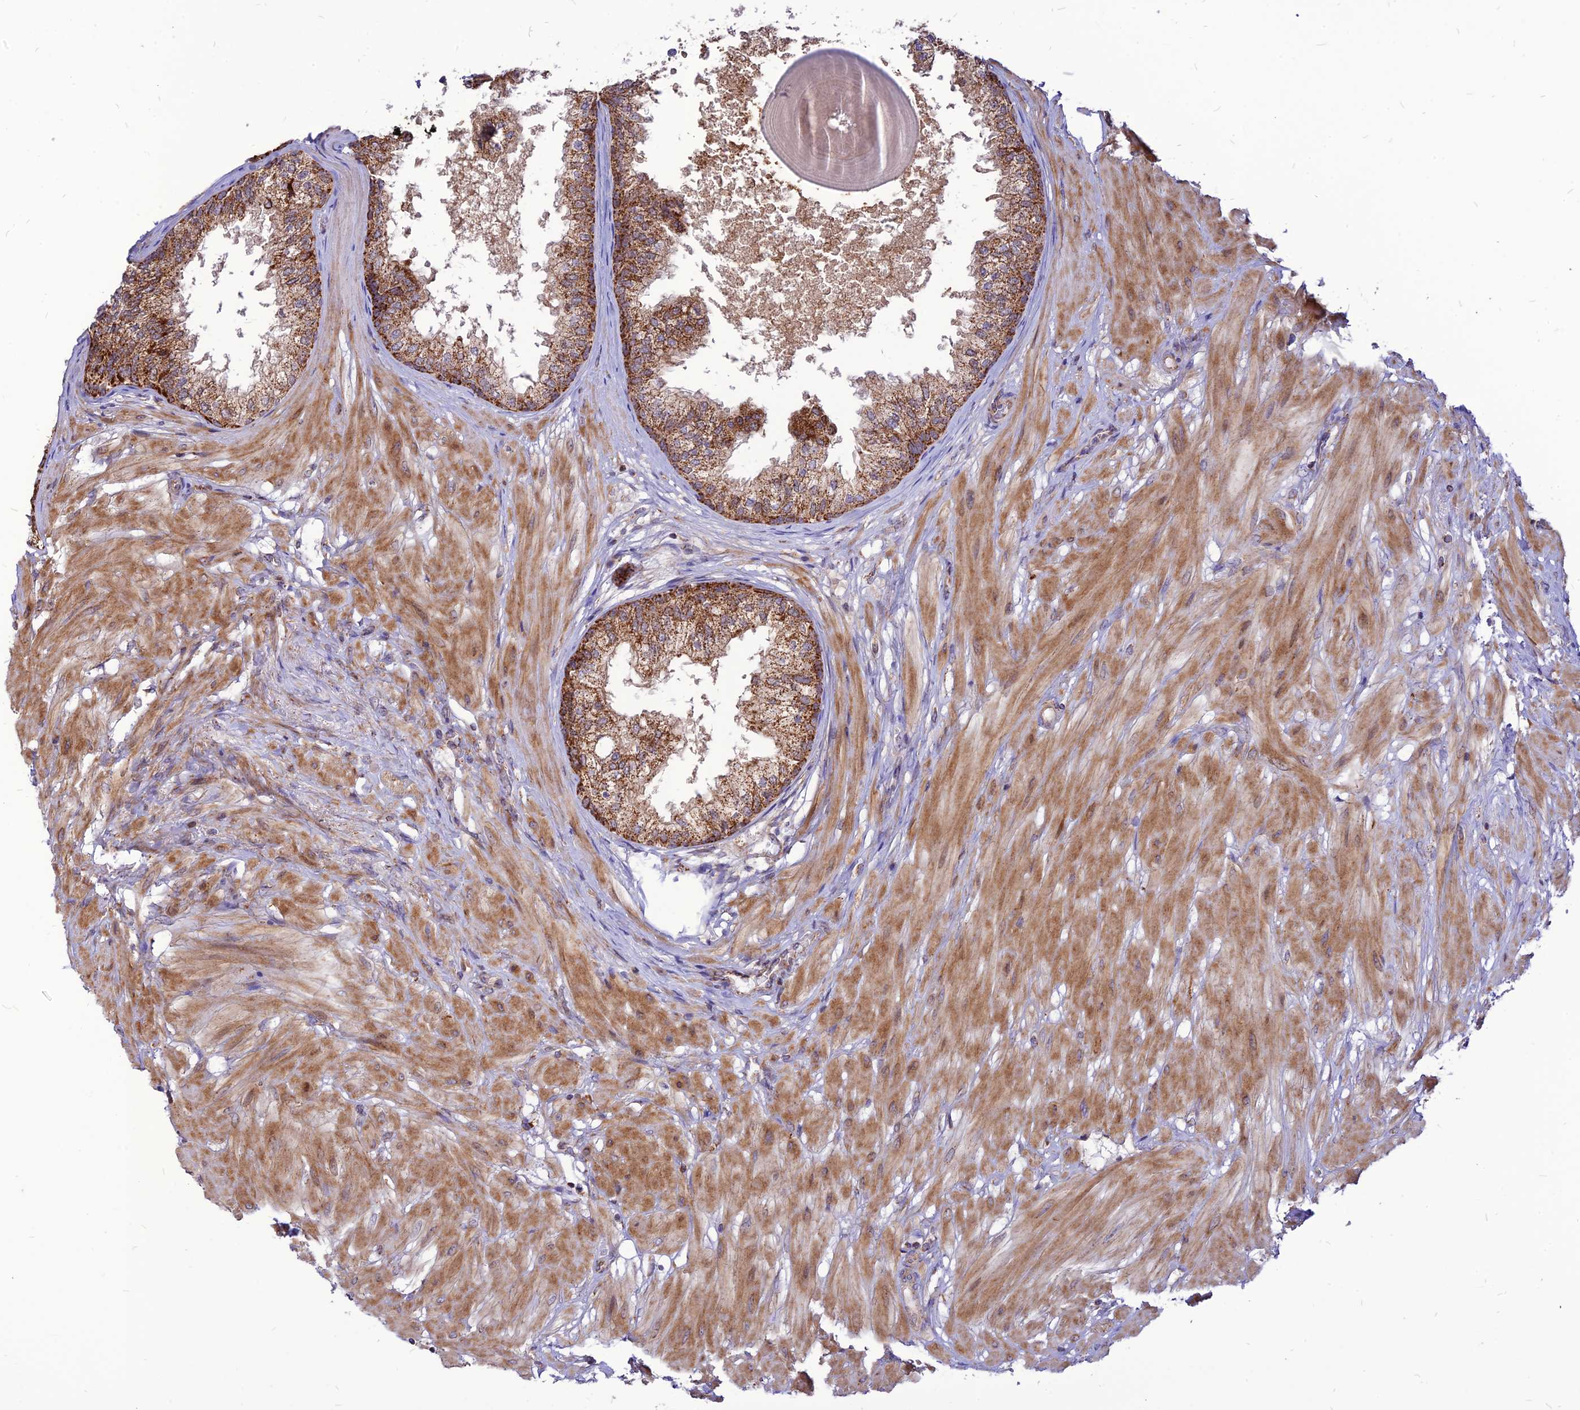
{"staining": {"intensity": "strong", "quantity": ">75%", "location": "cytoplasmic/membranous"}, "tissue": "prostate", "cell_type": "Glandular cells", "image_type": "normal", "snomed": [{"axis": "morphology", "description": "Normal tissue, NOS"}, {"axis": "topography", "description": "Prostate"}], "caption": "Prostate stained for a protein displays strong cytoplasmic/membranous positivity in glandular cells. (DAB (3,3'-diaminobenzidine) IHC with brightfield microscopy, high magnification).", "gene": "ECI1", "patient": {"sex": "male", "age": 48}}